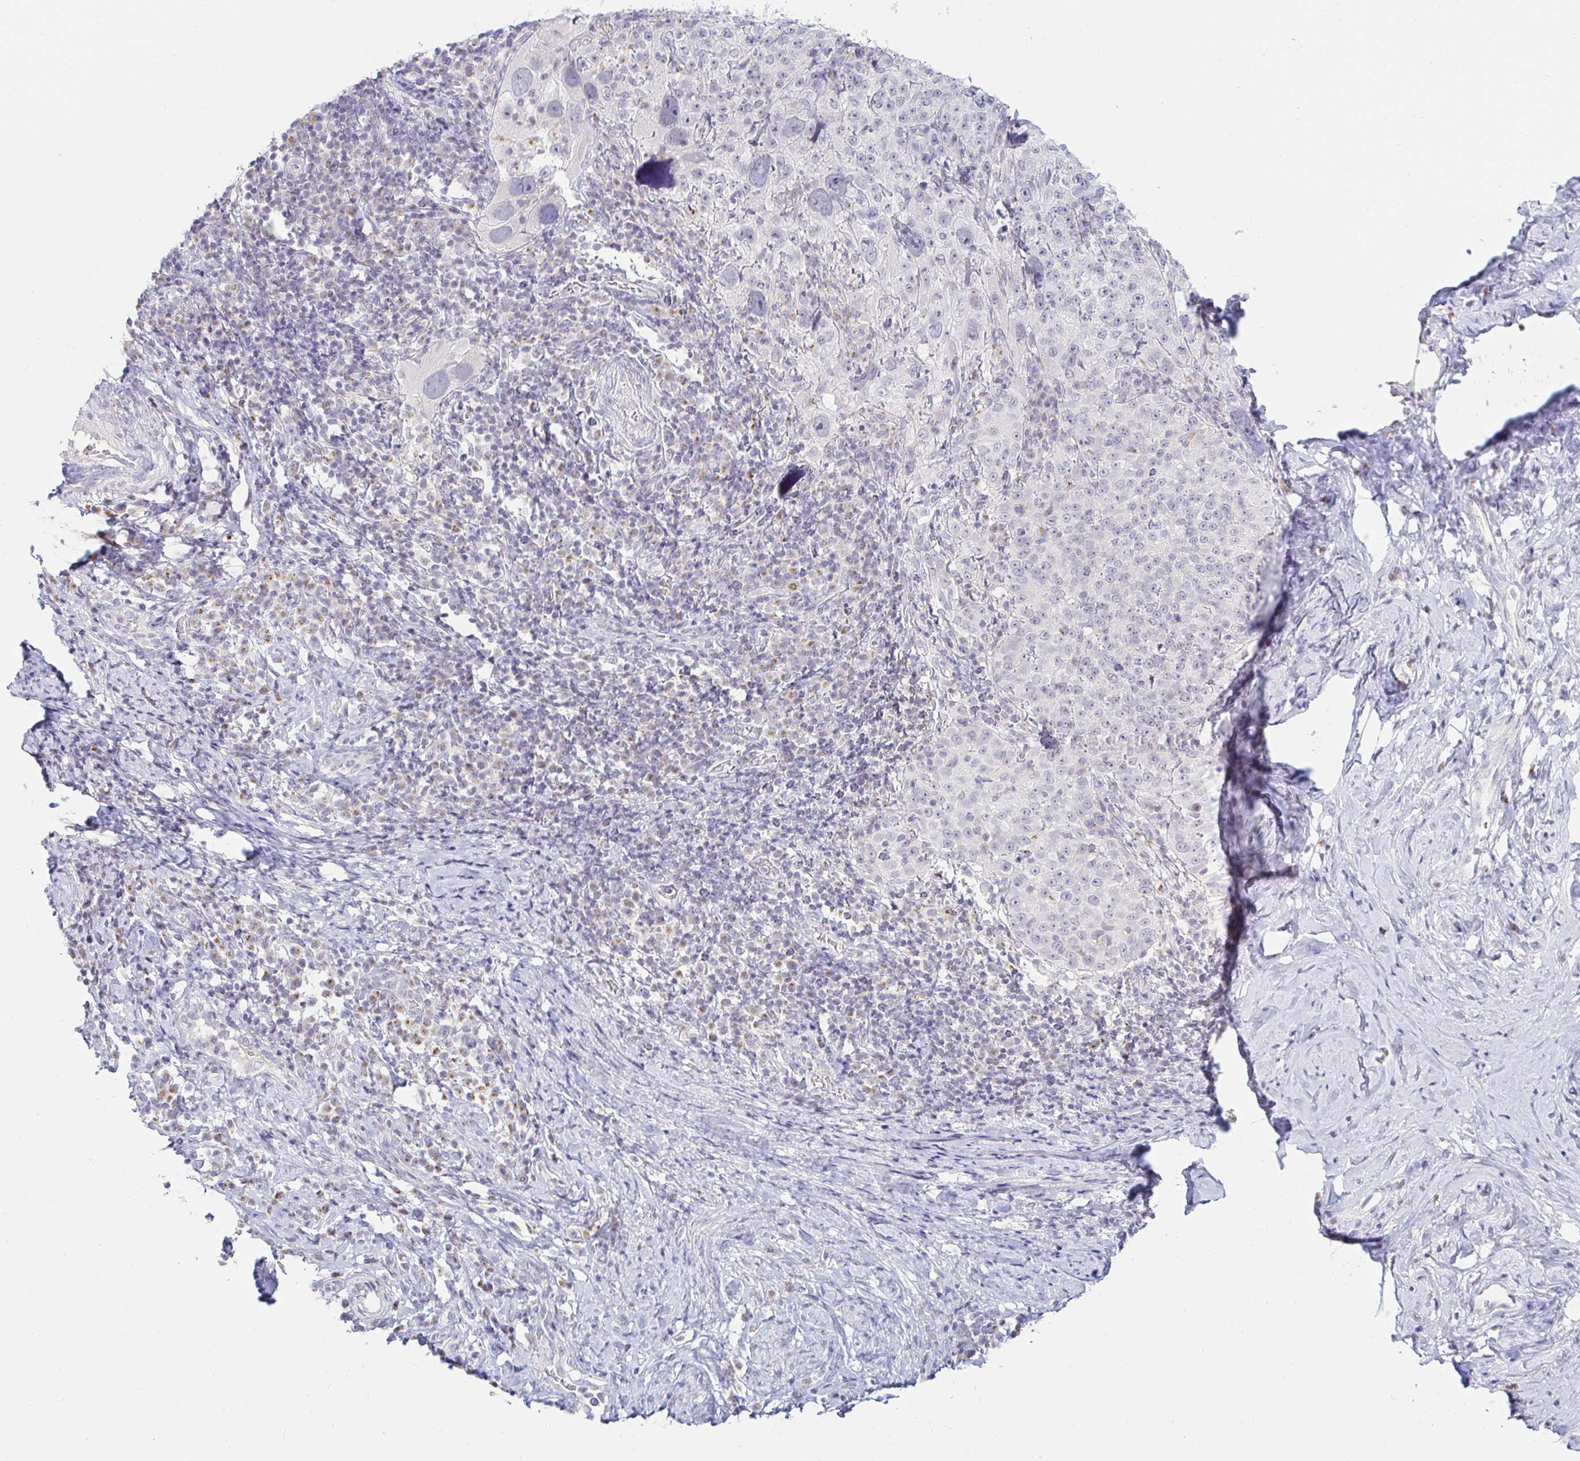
{"staining": {"intensity": "negative", "quantity": "none", "location": "none"}, "tissue": "cervical cancer", "cell_type": "Tumor cells", "image_type": "cancer", "snomed": [{"axis": "morphology", "description": "Squamous cell carcinoma, NOS"}, {"axis": "topography", "description": "Cervix"}], "caption": "Immunohistochemistry histopathology image of neoplastic tissue: cervical cancer (squamous cell carcinoma) stained with DAB (3,3'-diaminobenzidine) reveals no significant protein expression in tumor cells.", "gene": "OR51D1", "patient": {"sex": "female", "age": 75}}